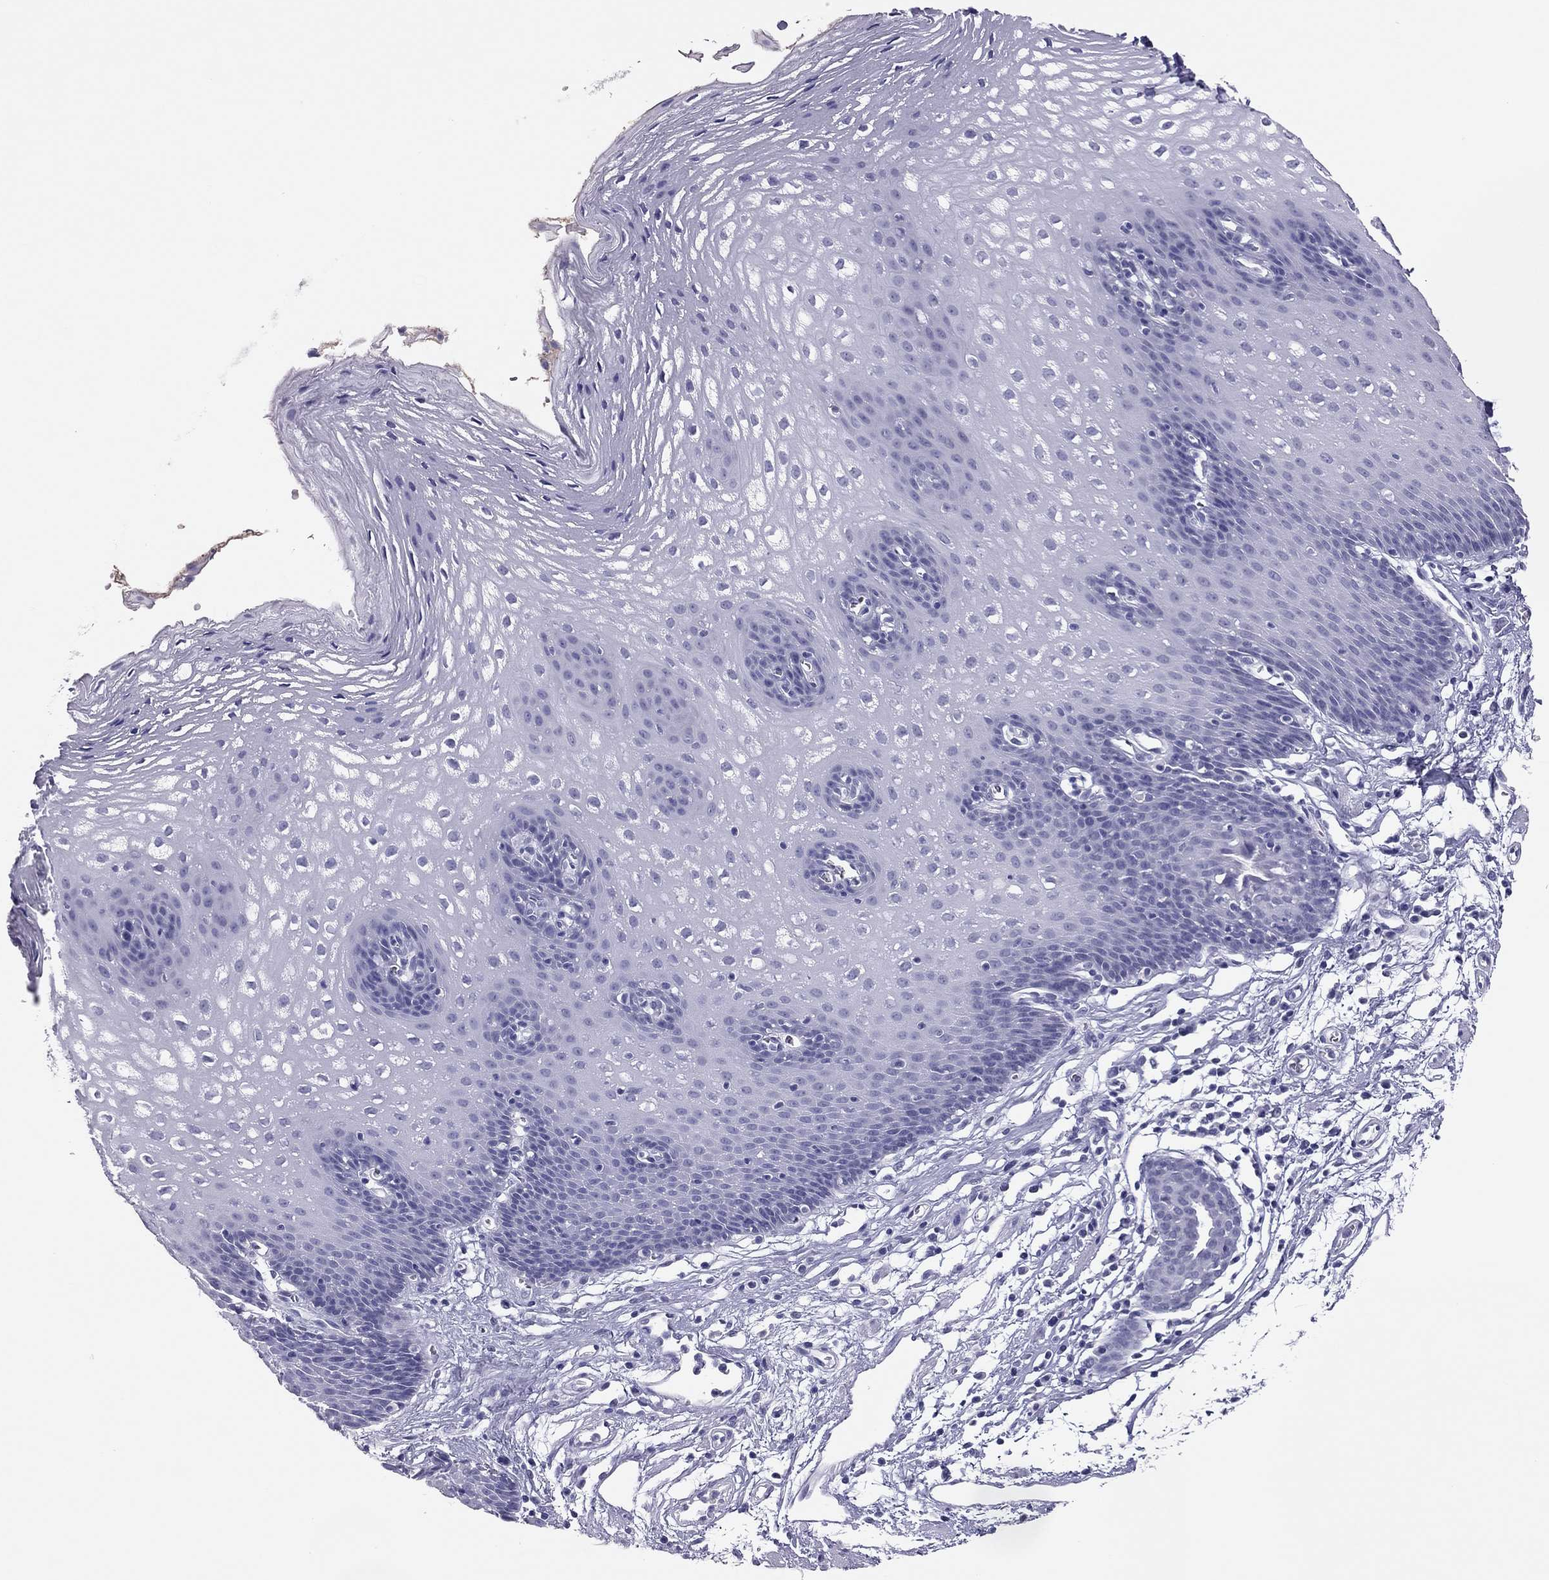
{"staining": {"intensity": "negative", "quantity": "none", "location": "none"}, "tissue": "esophagus", "cell_type": "Squamous epithelial cells", "image_type": "normal", "snomed": [{"axis": "morphology", "description": "Normal tissue, NOS"}, {"axis": "topography", "description": "Esophagus"}], "caption": "Esophagus was stained to show a protein in brown. There is no significant positivity in squamous epithelial cells. (Stains: DAB (3,3'-diaminobenzidine) IHC with hematoxylin counter stain, Microscopy: brightfield microscopy at high magnification).", "gene": "PHOX2A", "patient": {"sex": "male", "age": 72}}